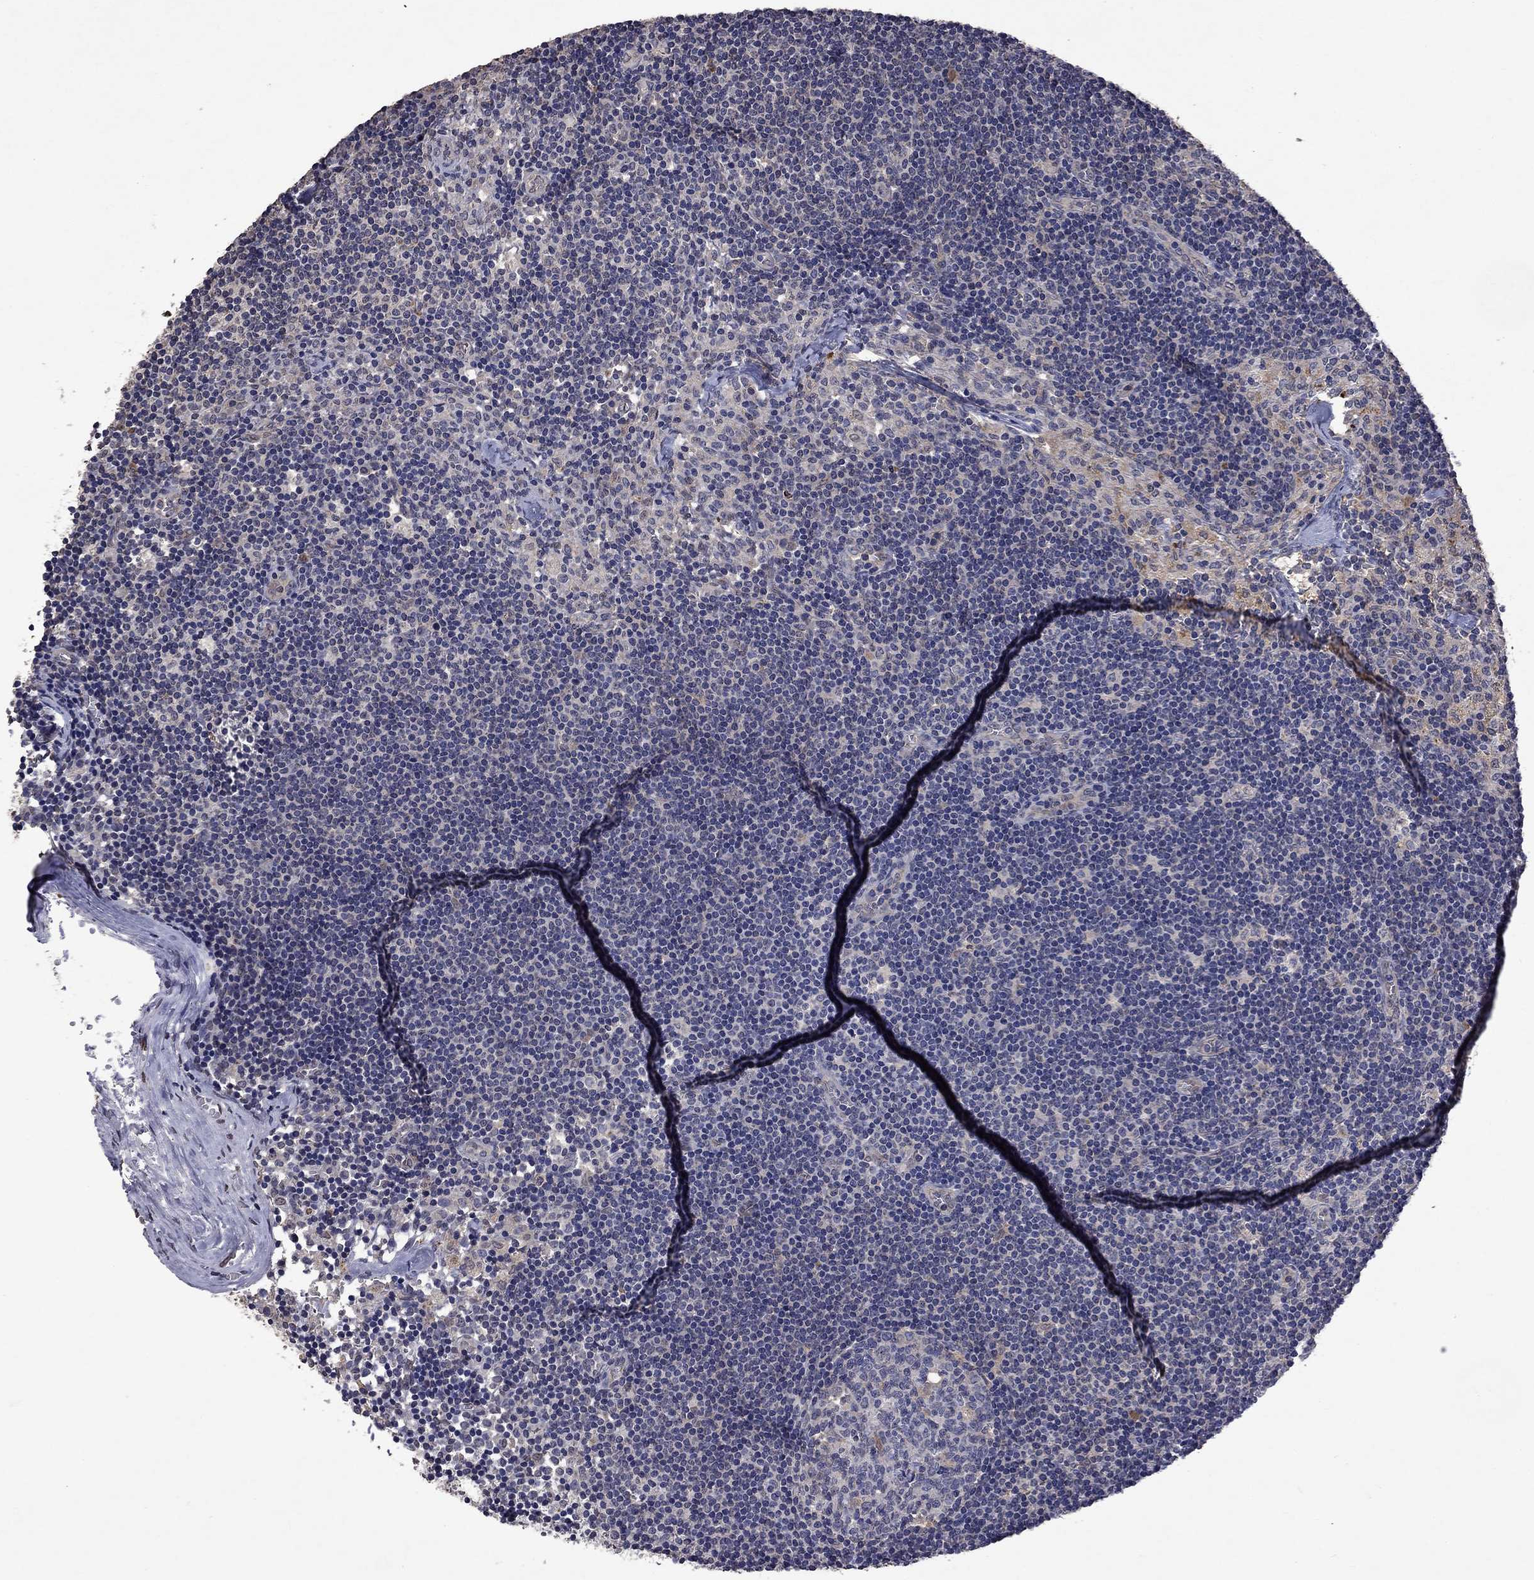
{"staining": {"intensity": "weak", "quantity": "<25%", "location": "cytoplasmic/membranous"}, "tissue": "lymph node", "cell_type": "Germinal center cells", "image_type": "normal", "snomed": [{"axis": "morphology", "description": "Normal tissue, NOS"}, {"axis": "topography", "description": "Lymph node"}], "caption": "IHC image of normal human lymph node stained for a protein (brown), which shows no expression in germinal center cells.", "gene": "TTC38", "patient": {"sex": "female", "age": 52}}